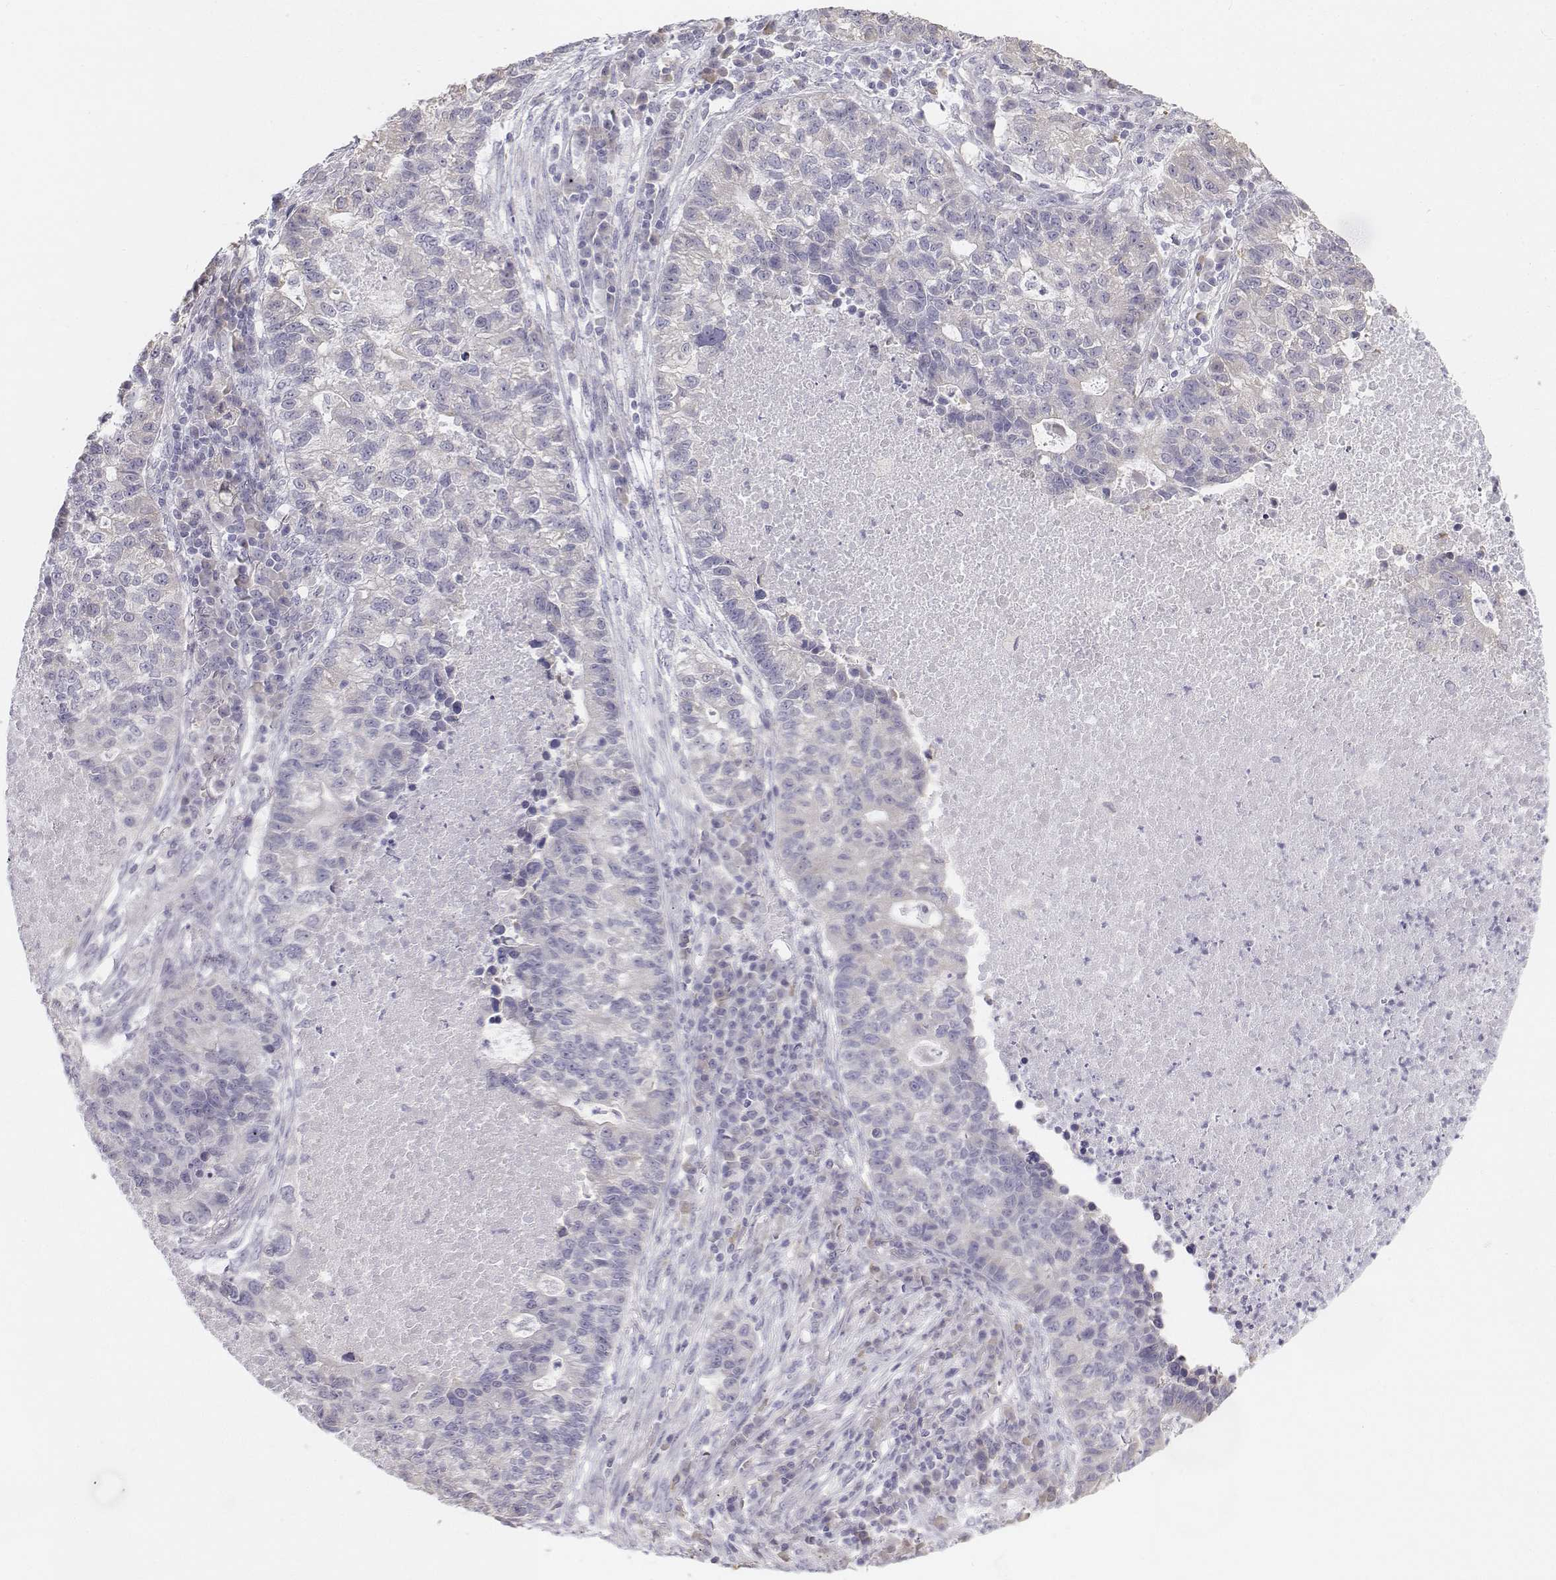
{"staining": {"intensity": "negative", "quantity": "none", "location": "none"}, "tissue": "lung cancer", "cell_type": "Tumor cells", "image_type": "cancer", "snomed": [{"axis": "morphology", "description": "Adenocarcinoma, NOS"}, {"axis": "topography", "description": "Lung"}], "caption": "Protein analysis of lung adenocarcinoma shows no significant expression in tumor cells. The staining is performed using DAB (3,3'-diaminobenzidine) brown chromogen with nuclei counter-stained in using hematoxylin.", "gene": "PENK", "patient": {"sex": "male", "age": 57}}